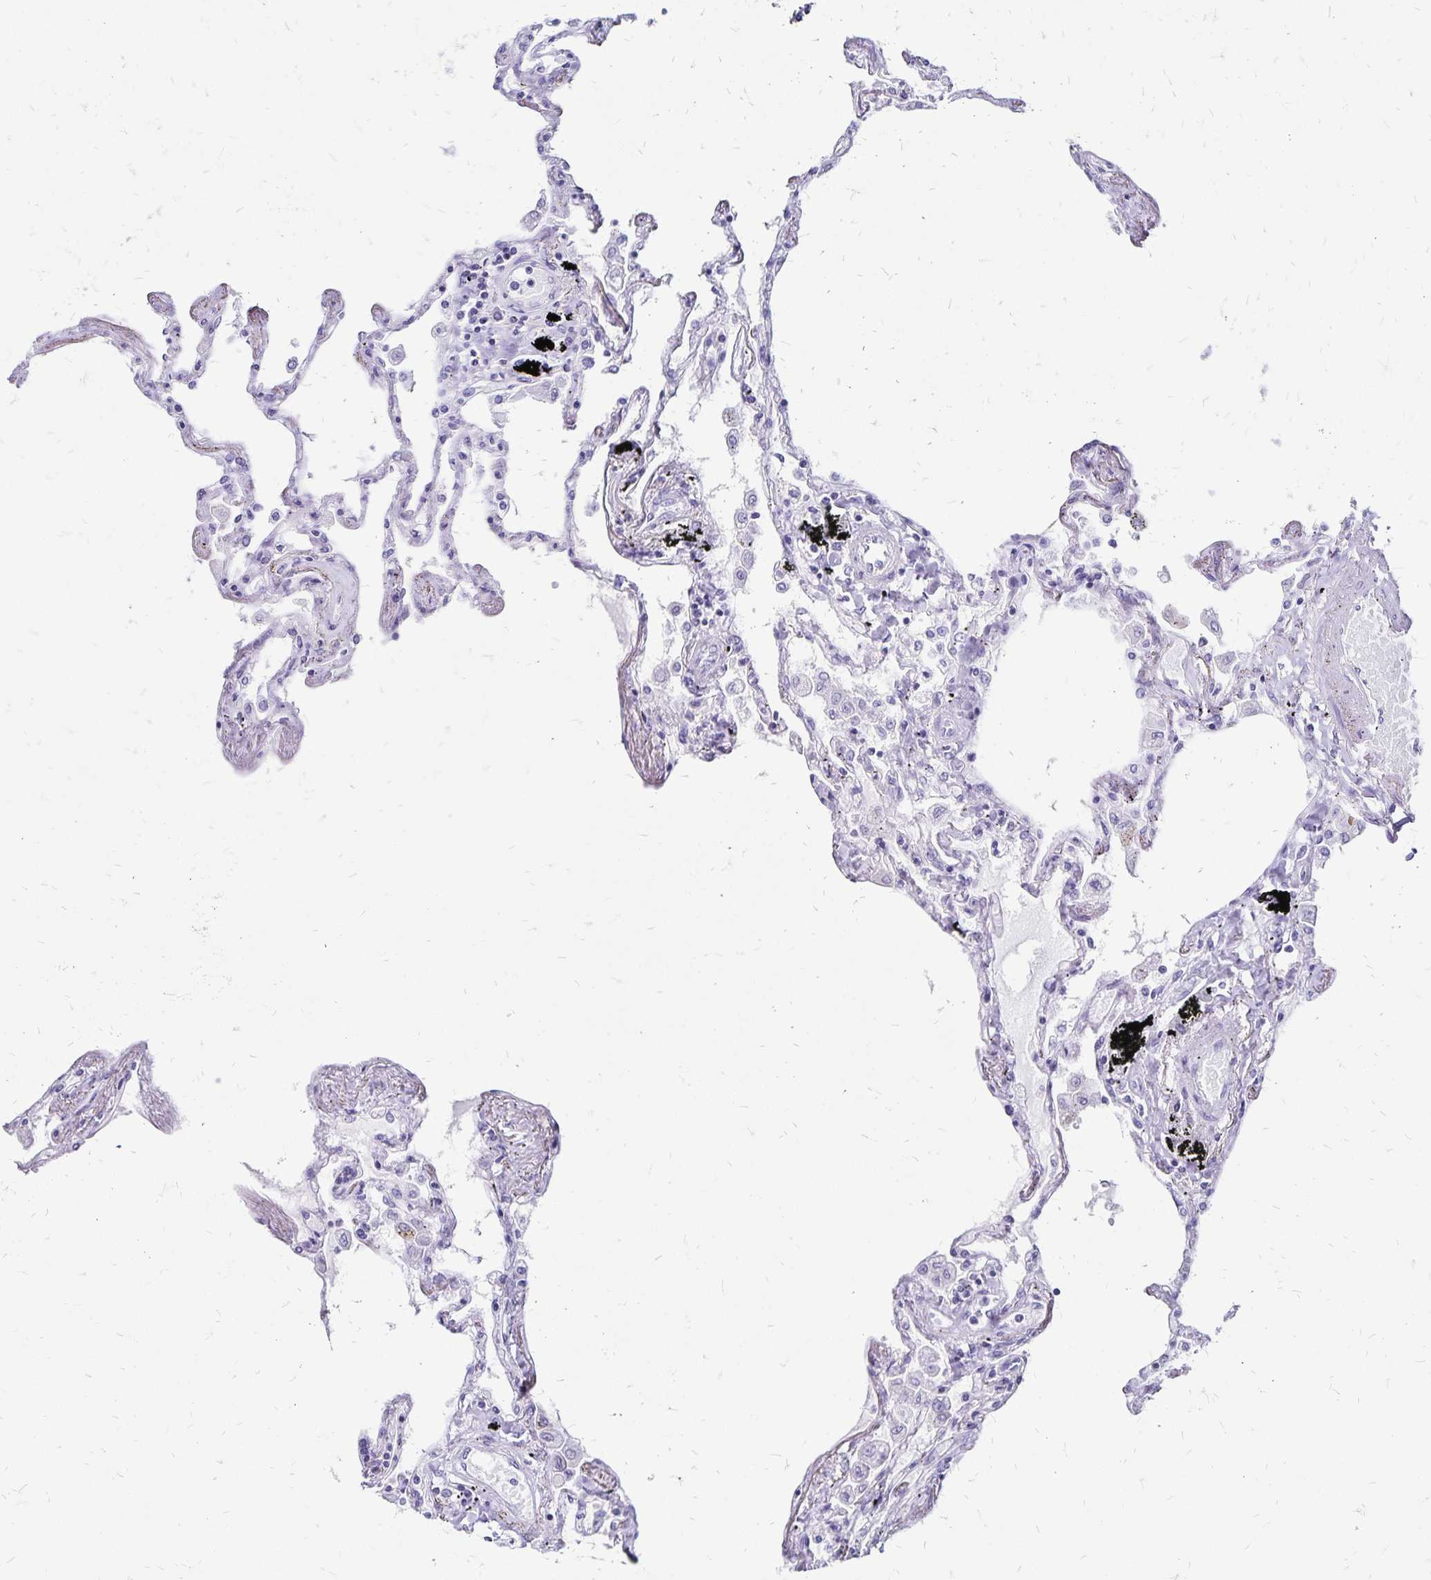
{"staining": {"intensity": "negative", "quantity": "none", "location": "none"}, "tissue": "lung", "cell_type": "Alveolar cells", "image_type": "normal", "snomed": [{"axis": "morphology", "description": "Normal tissue, NOS"}, {"axis": "morphology", "description": "Adenocarcinoma, NOS"}, {"axis": "topography", "description": "Cartilage tissue"}, {"axis": "topography", "description": "Lung"}], "caption": "A high-resolution image shows immunohistochemistry (IHC) staining of normal lung, which demonstrates no significant positivity in alveolar cells.", "gene": "IKZF1", "patient": {"sex": "female", "age": 67}}